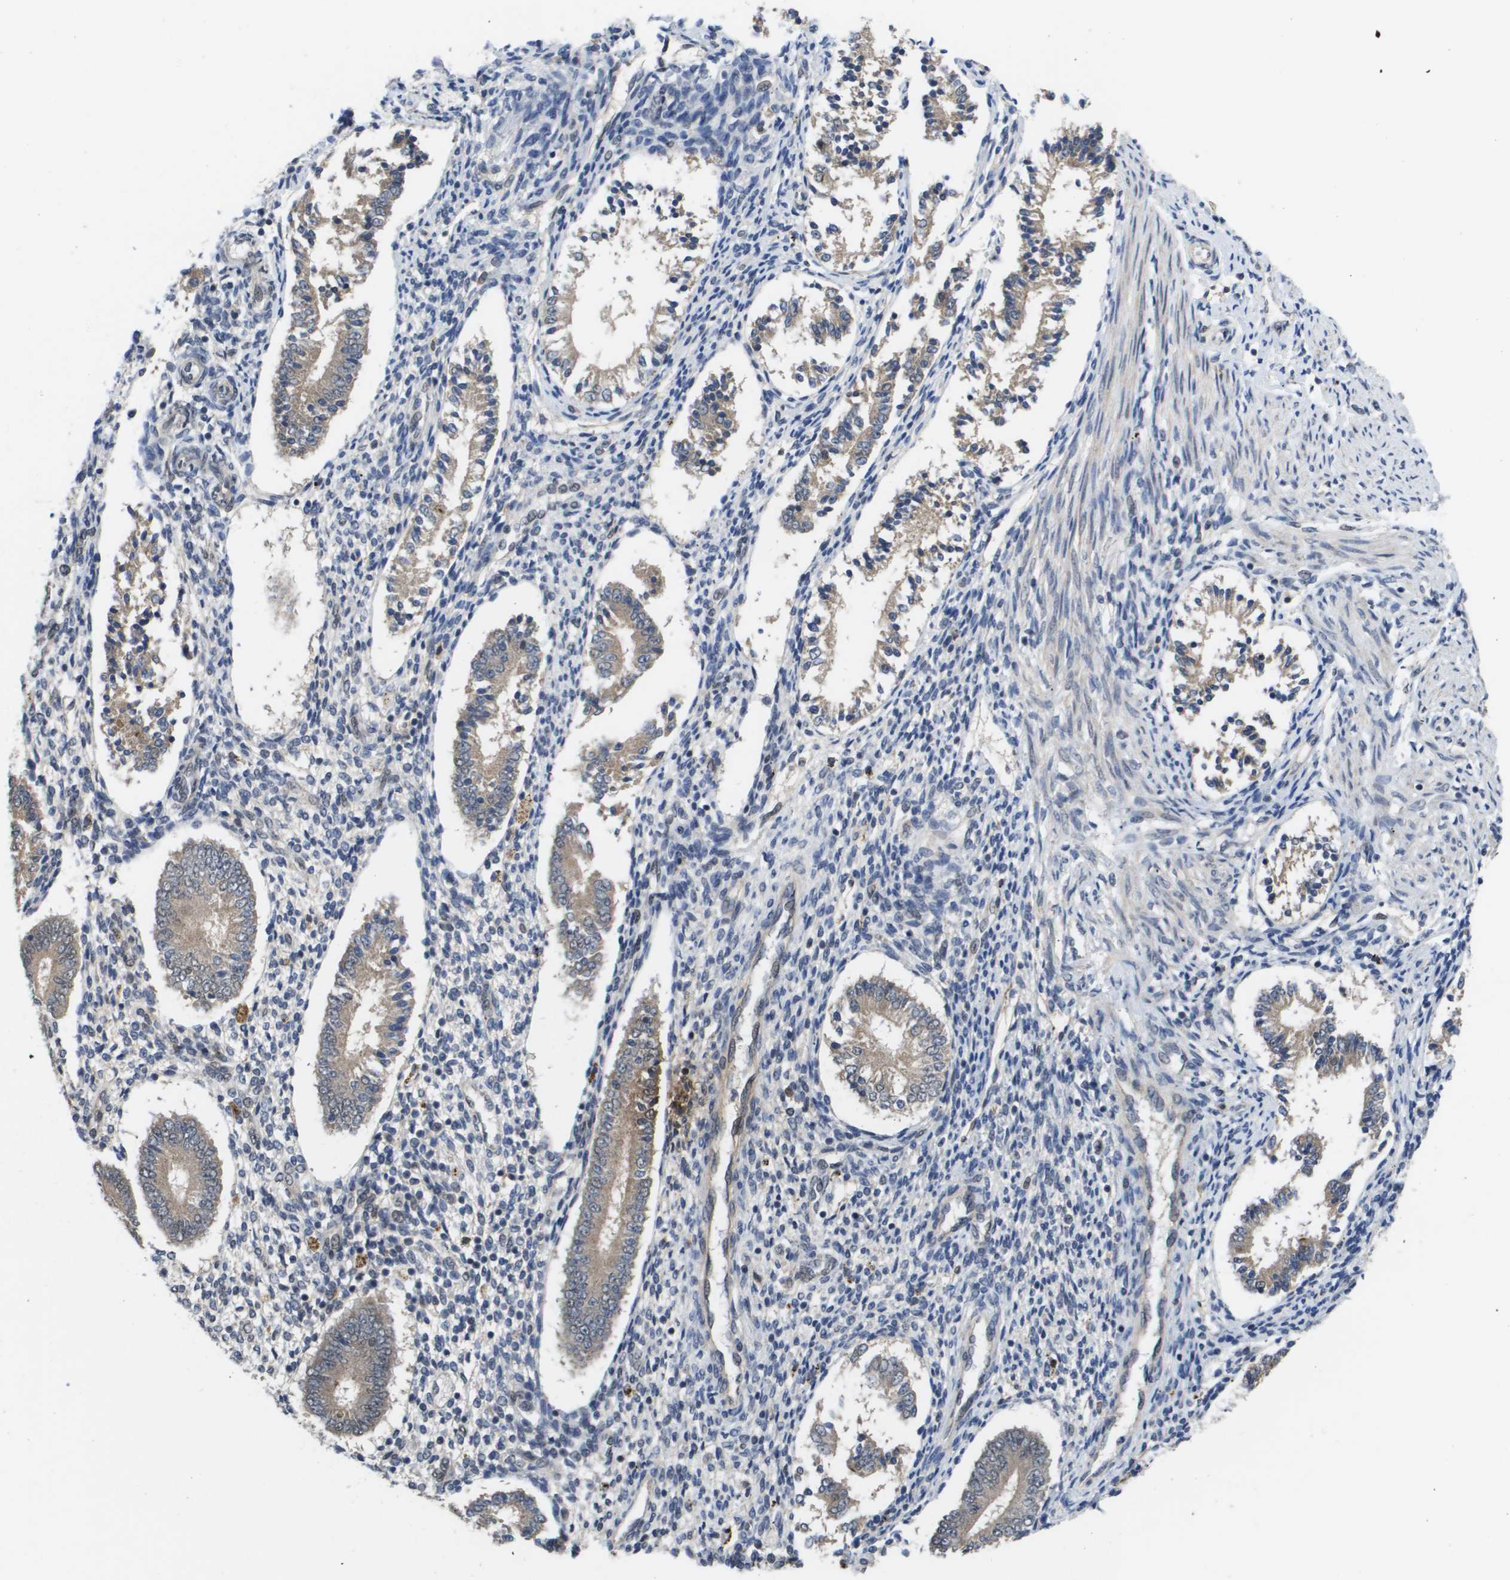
{"staining": {"intensity": "weak", "quantity": "<25%", "location": "cytoplasmic/membranous"}, "tissue": "endometrium", "cell_type": "Cells in endometrial stroma", "image_type": "normal", "snomed": [{"axis": "morphology", "description": "Normal tissue, NOS"}, {"axis": "topography", "description": "Endometrium"}], "caption": "DAB immunohistochemical staining of normal endometrium demonstrates no significant positivity in cells in endometrial stroma.", "gene": "AMBRA1", "patient": {"sex": "female", "age": 42}}